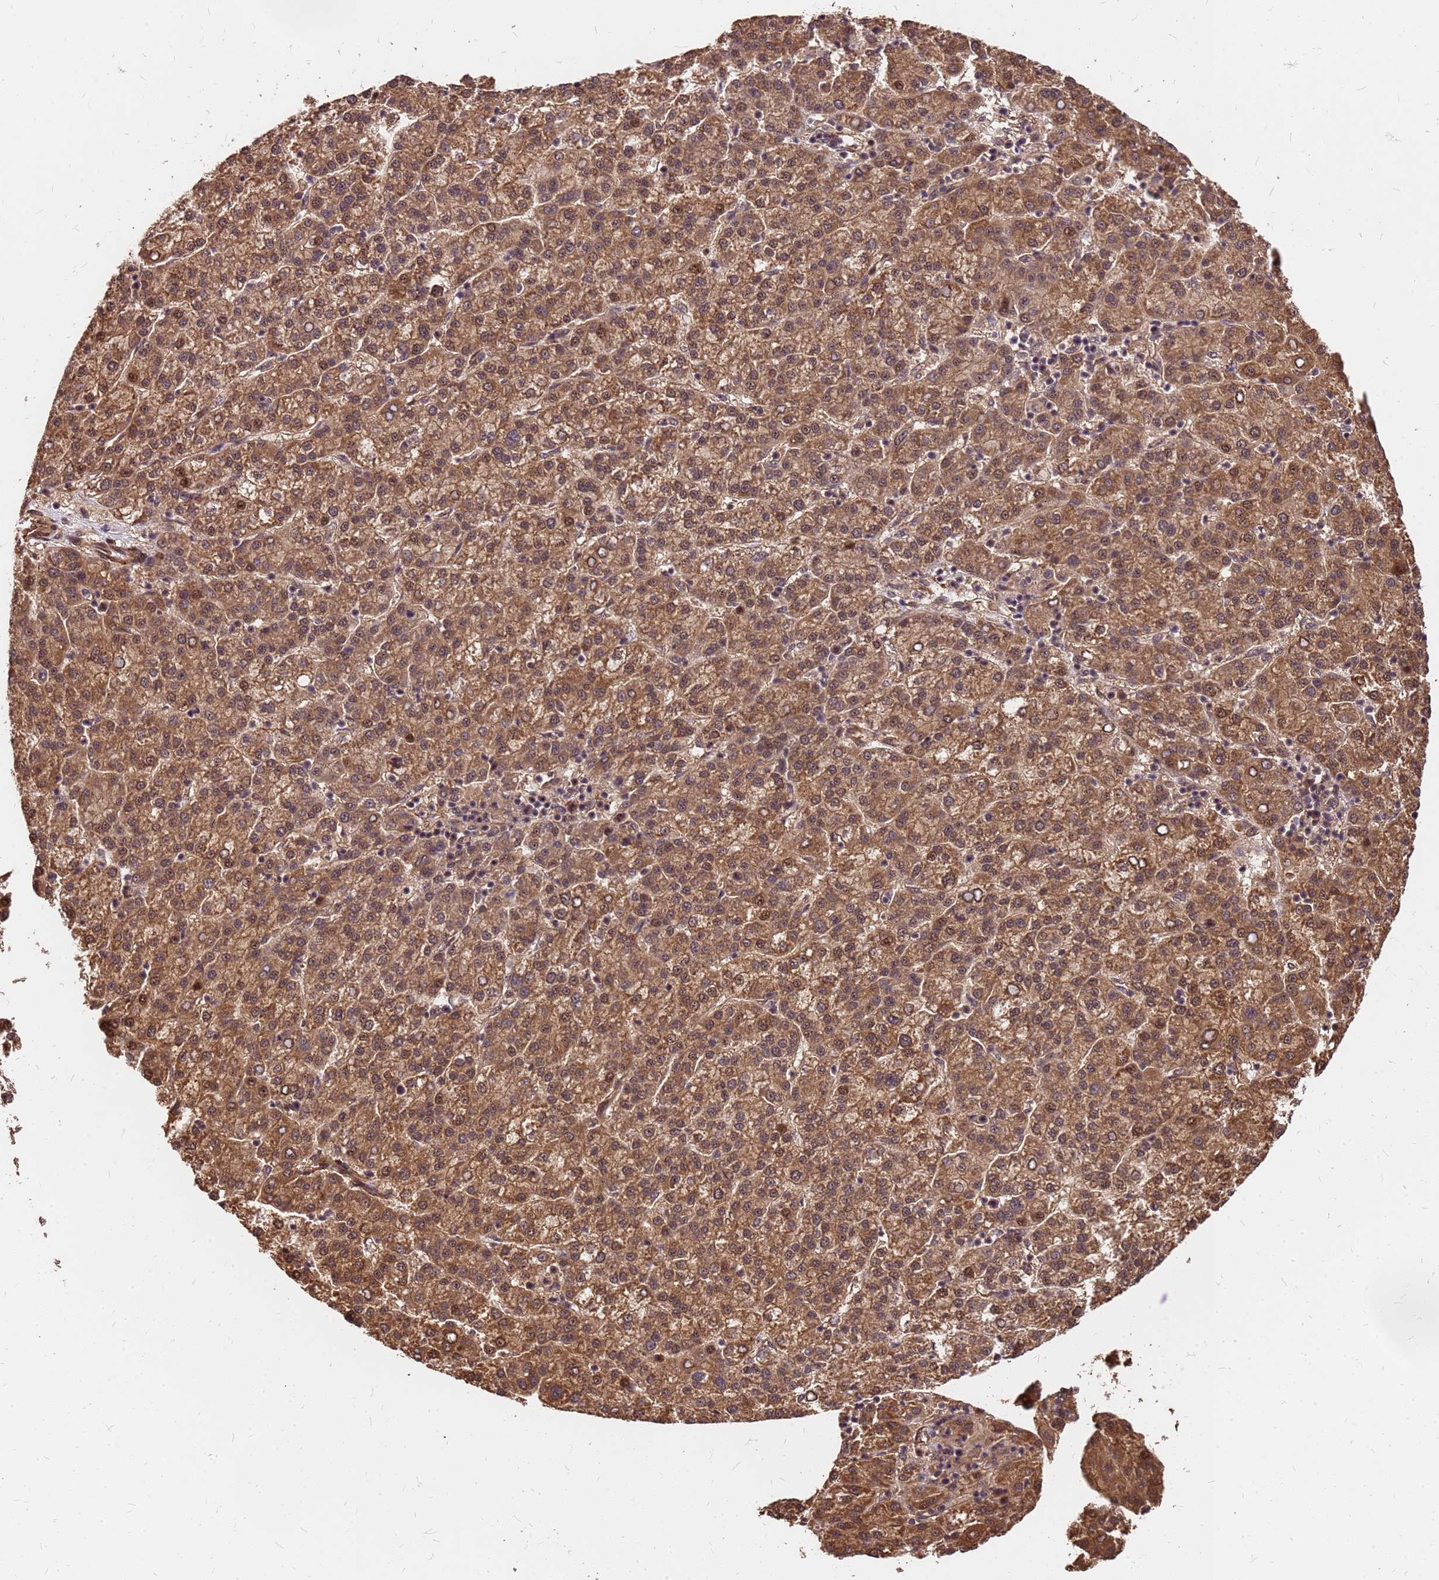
{"staining": {"intensity": "moderate", "quantity": ">75%", "location": "cytoplasmic/membranous,nuclear"}, "tissue": "liver cancer", "cell_type": "Tumor cells", "image_type": "cancer", "snomed": [{"axis": "morphology", "description": "Carcinoma, Hepatocellular, NOS"}, {"axis": "topography", "description": "Liver"}], "caption": "The image displays immunohistochemical staining of hepatocellular carcinoma (liver). There is moderate cytoplasmic/membranous and nuclear positivity is seen in about >75% of tumor cells.", "gene": "GPATCH8", "patient": {"sex": "female", "age": 58}}